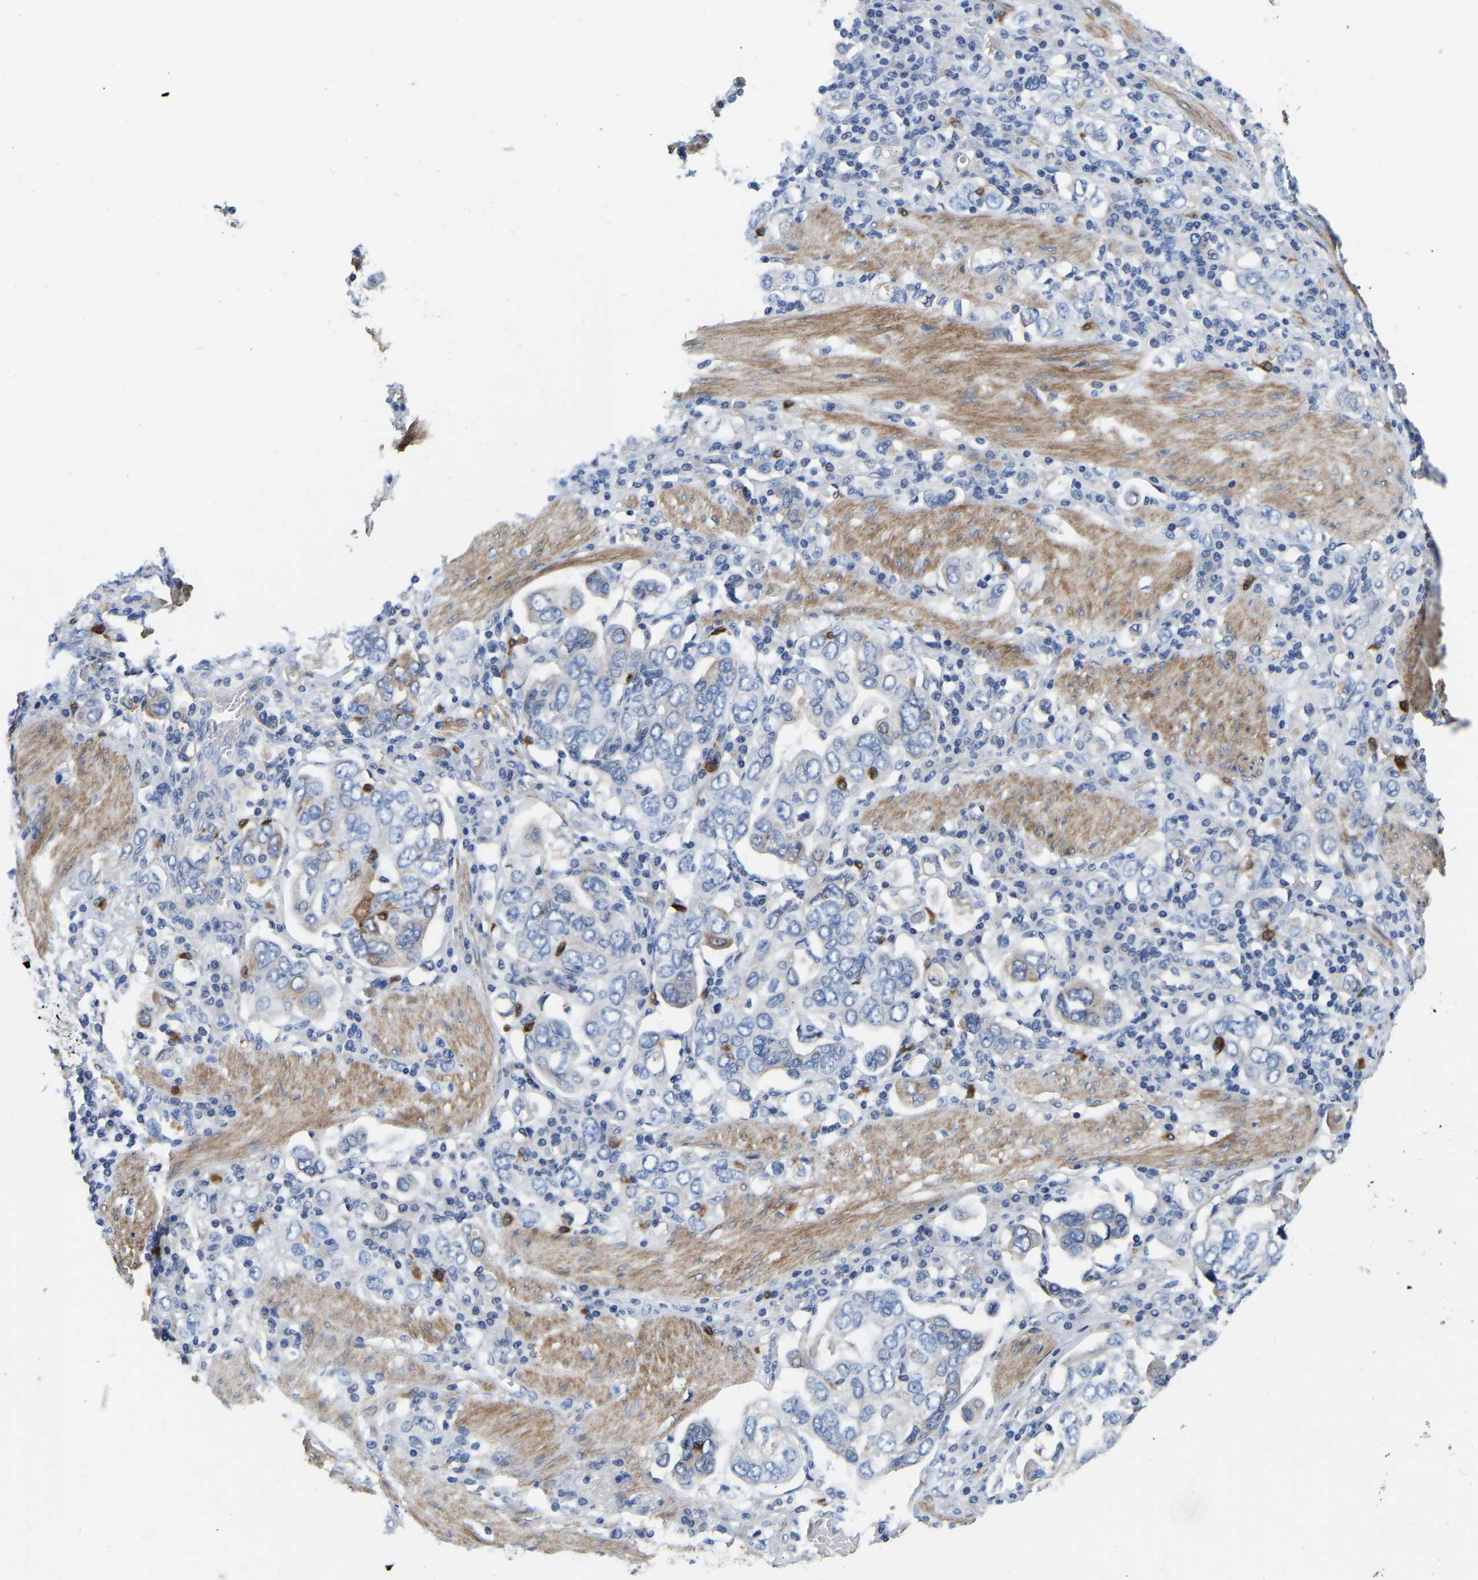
{"staining": {"intensity": "moderate", "quantity": "<25%", "location": "cytoplasmic/membranous"}, "tissue": "stomach cancer", "cell_type": "Tumor cells", "image_type": "cancer", "snomed": [{"axis": "morphology", "description": "Adenocarcinoma, NOS"}, {"axis": "topography", "description": "Stomach, upper"}], "caption": "Stomach cancer (adenocarcinoma) stained with a protein marker reveals moderate staining in tumor cells.", "gene": "RAB27B", "patient": {"sex": "male", "age": 62}}